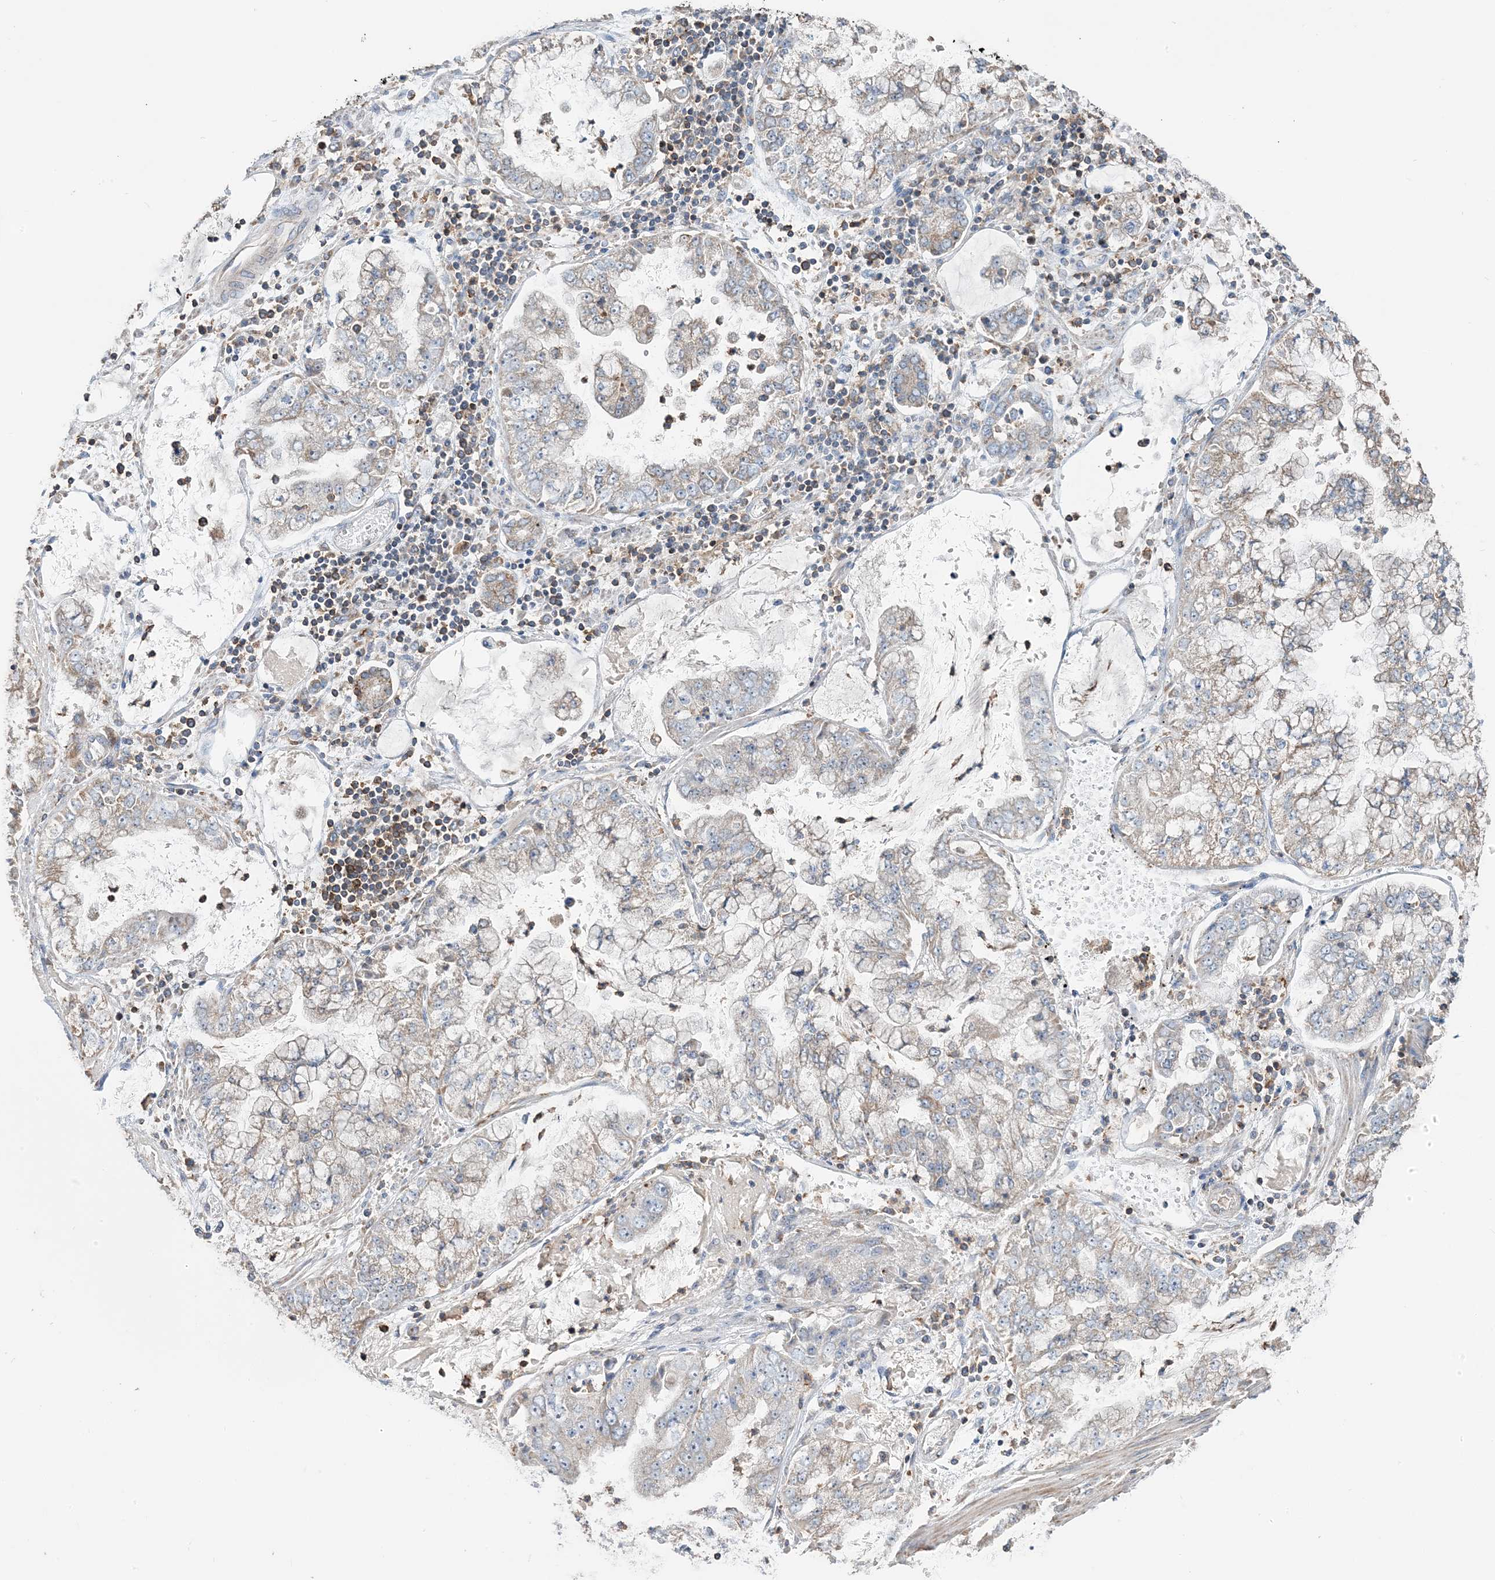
{"staining": {"intensity": "weak", "quantity": "<25%", "location": "cytoplasmic/membranous"}, "tissue": "stomach cancer", "cell_type": "Tumor cells", "image_type": "cancer", "snomed": [{"axis": "morphology", "description": "Adenocarcinoma, NOS"}, {"axis": "topography", "description": "Stomach"}], "caption": "Human stomach cancer stained for a protein using immunohistochemistry displays no positivity in tumor cells.", "gene": "TMLHE", "patient": {"sex": "male", "age": 76}}